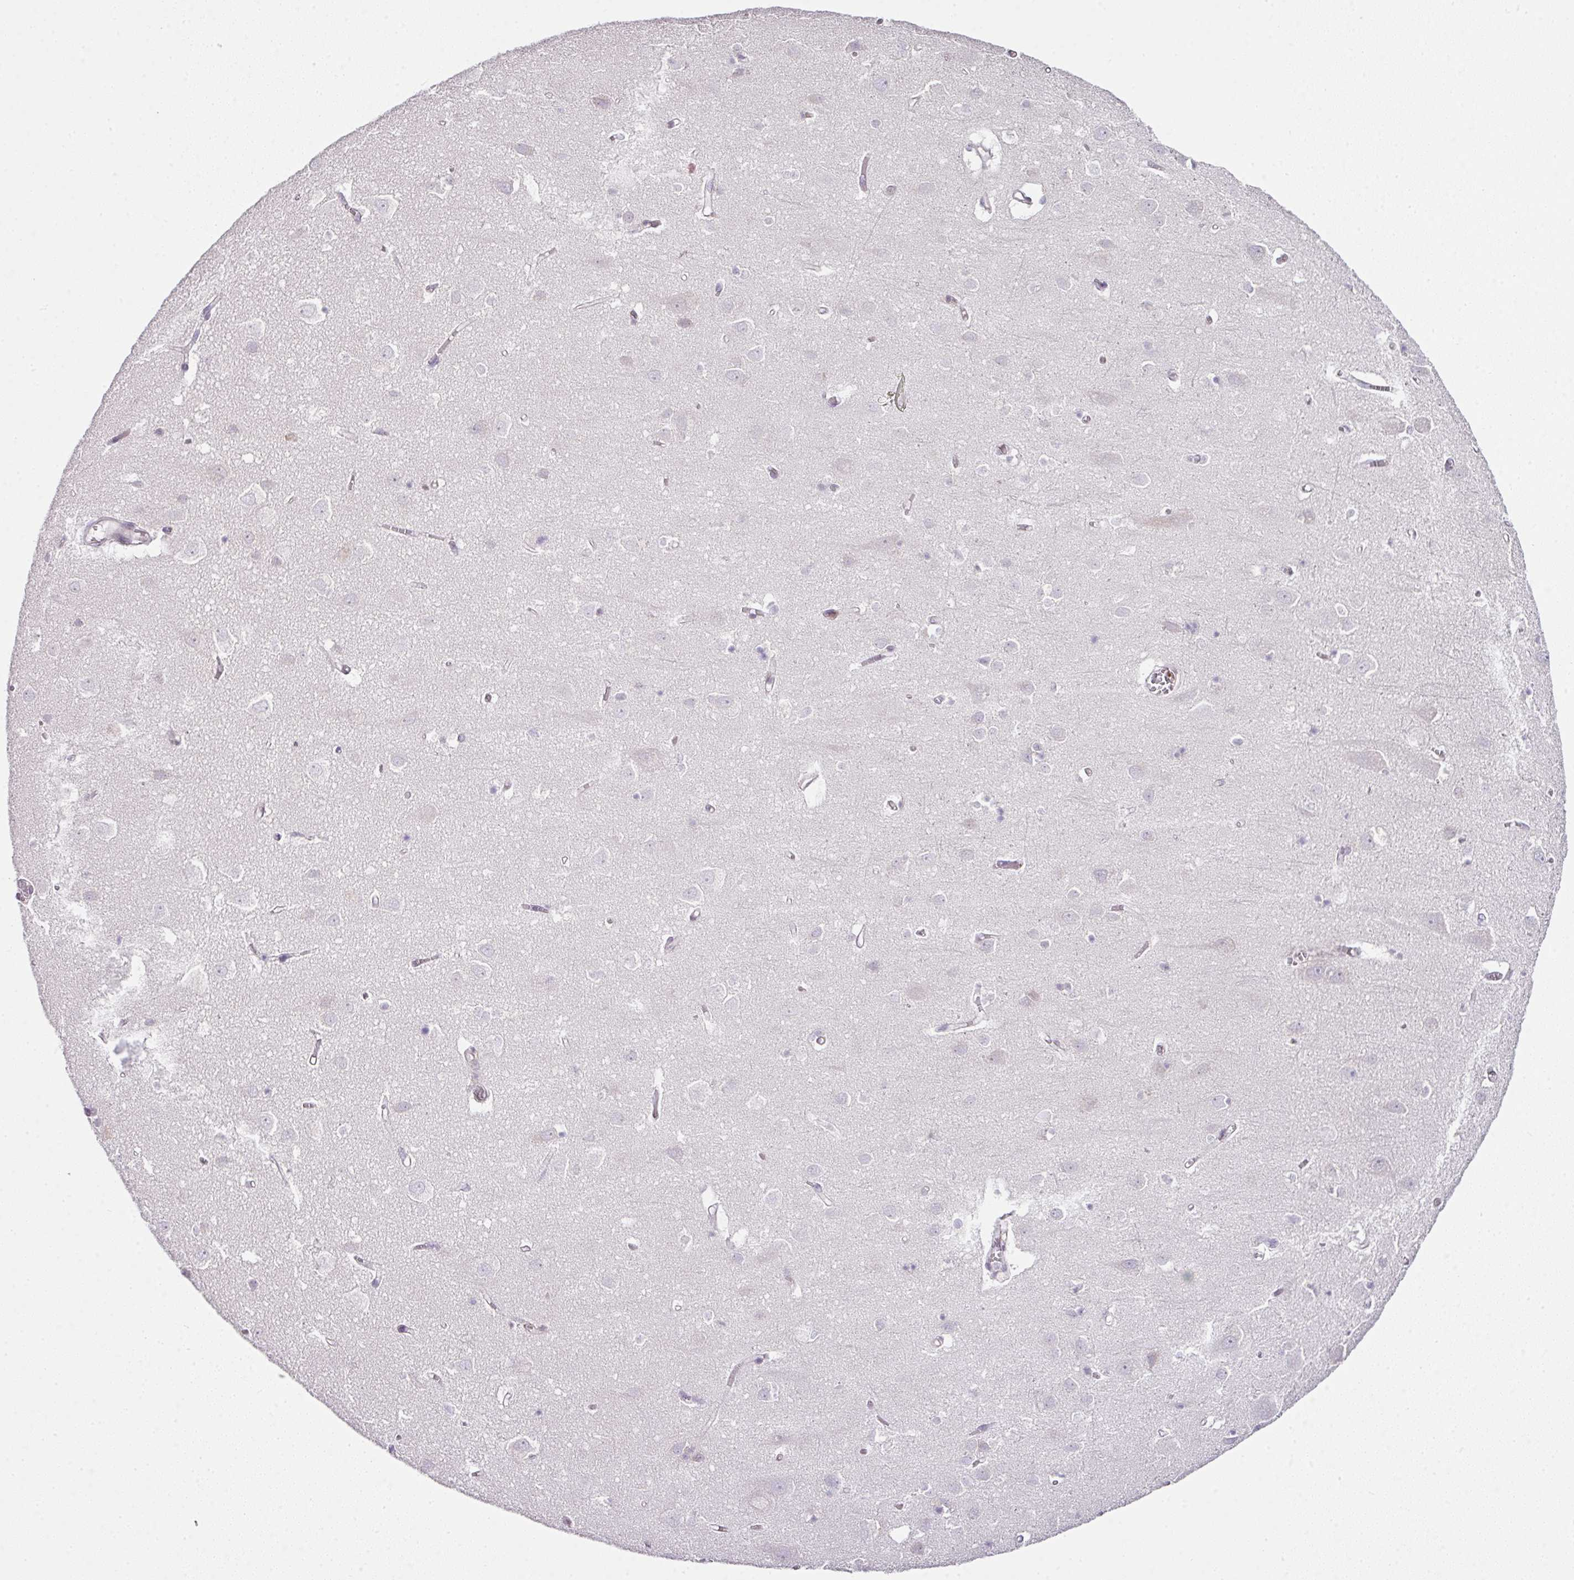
{"staining": {"intensity": "weak", "quantity": "<25%", "location": "nuclear"}, "tissue": "cerebral cortex", "cell_type": "Endothelial cells", "image_type": "normal", "snomed": [{"axis": "morphology", "description": "Normal tissue, NOS"}, {"axis": "topography", "description": "Cerebral cortex"}], "caption": "DAB (3,3'-diaminobenzidine) immunohistochemical staining of normal cerebral cortex displays no significant positivity in endothelial cells. (Brightfield microscopy of DAB immunohistochemistry at high magnification).", "gene": "FAM32A", "patient": {"sex": "male", "age": 70}}